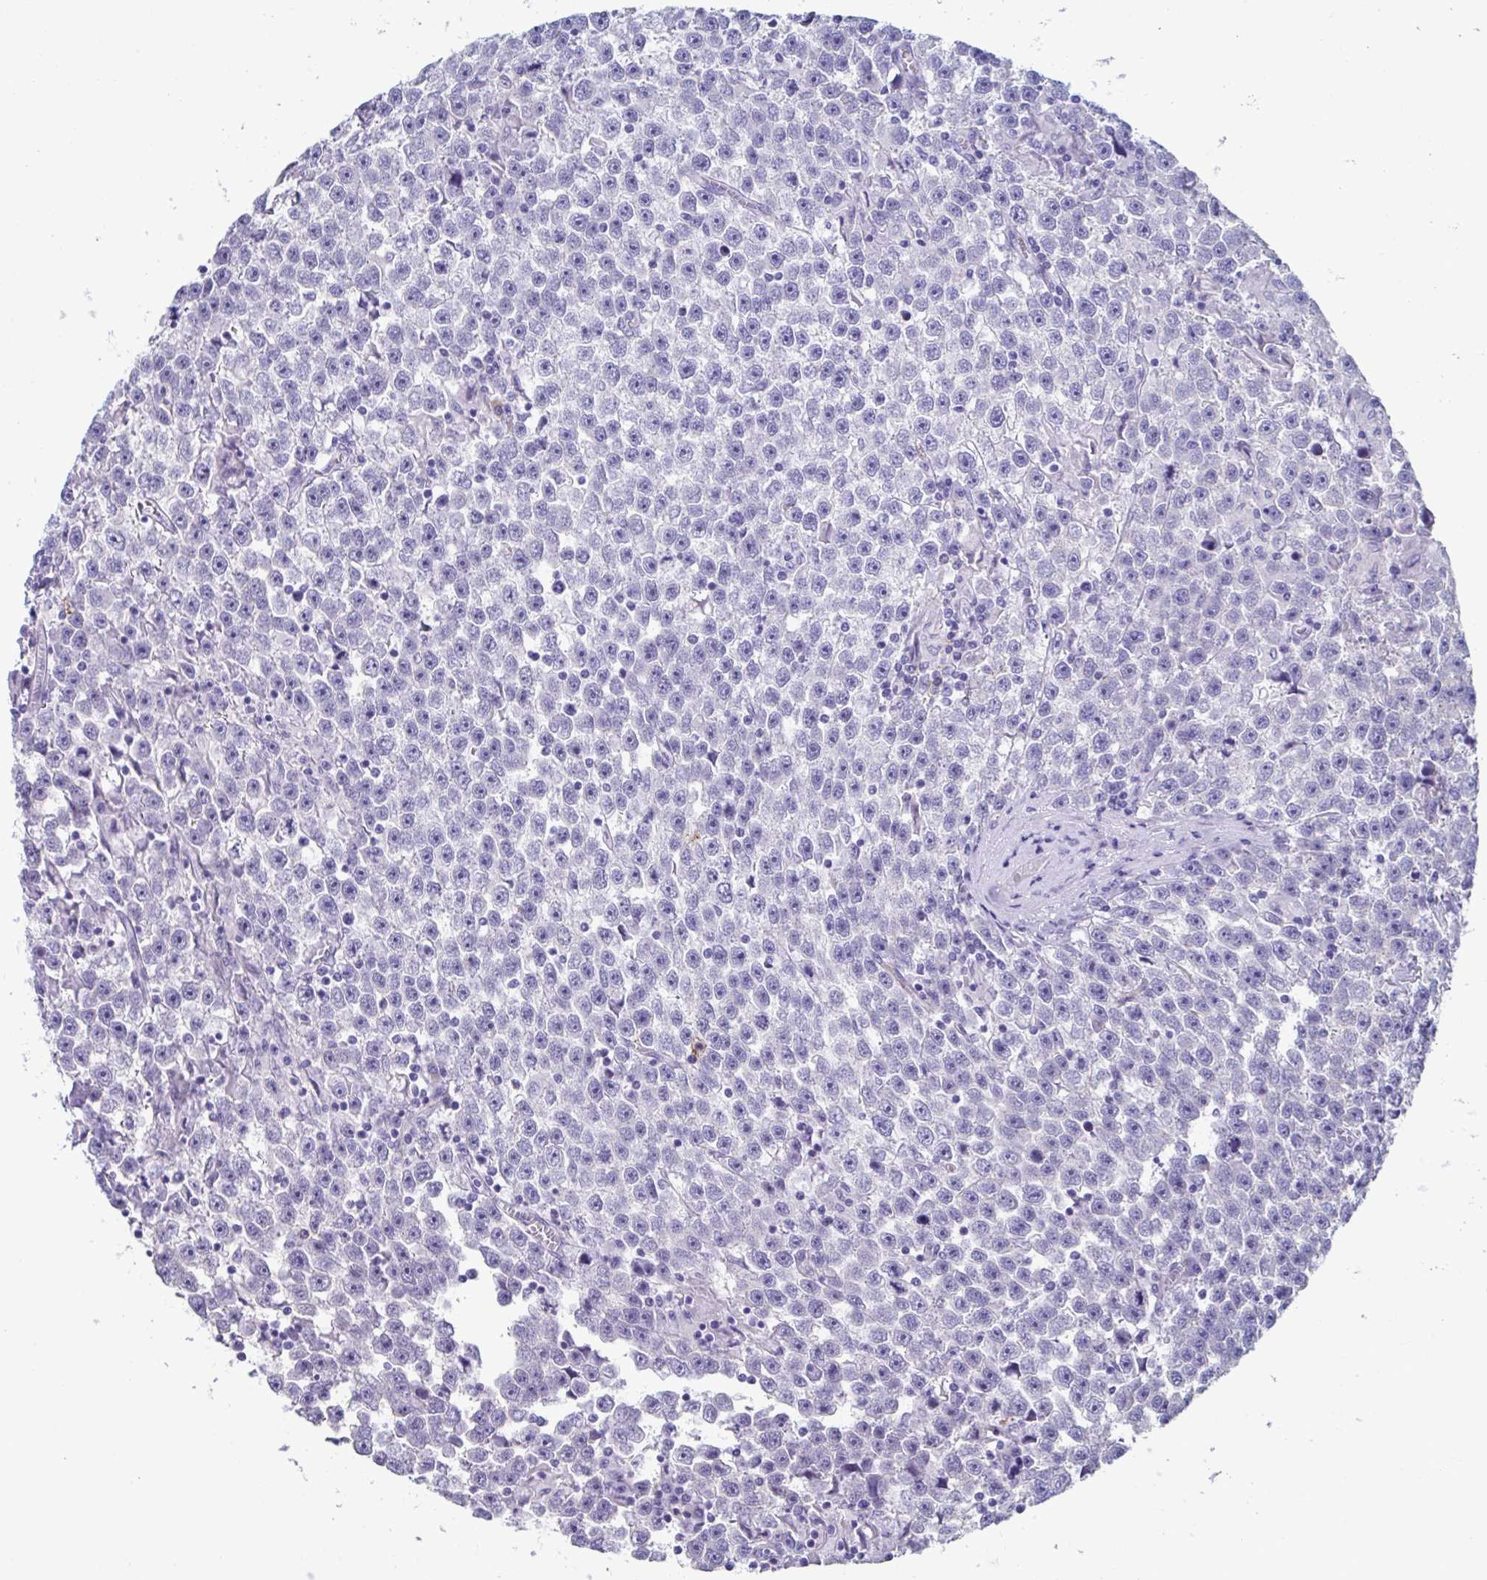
{"staining": {"intensity": "negative", "quantity": "none", "location": "none"}, "tissue": "testis cancer", "cell_type": "Tumor cells", "image_type": "cancer", "snomed": [{"axis": "morphology", "description": "Seminoma, NOS"}, {"axis": "topography", "description": "Testis"}], "caption": "Testis cancer was stained to show a protein in brown. There is no significant expression in tumor cells. Brightfield microscopy of immunohistochemistry (IHC) stained with DAB (brown) and hematoxylin (blue), captured at high magnification.", "gene": "LPIN3", "patient": {"sex": "male", "age": 31}}